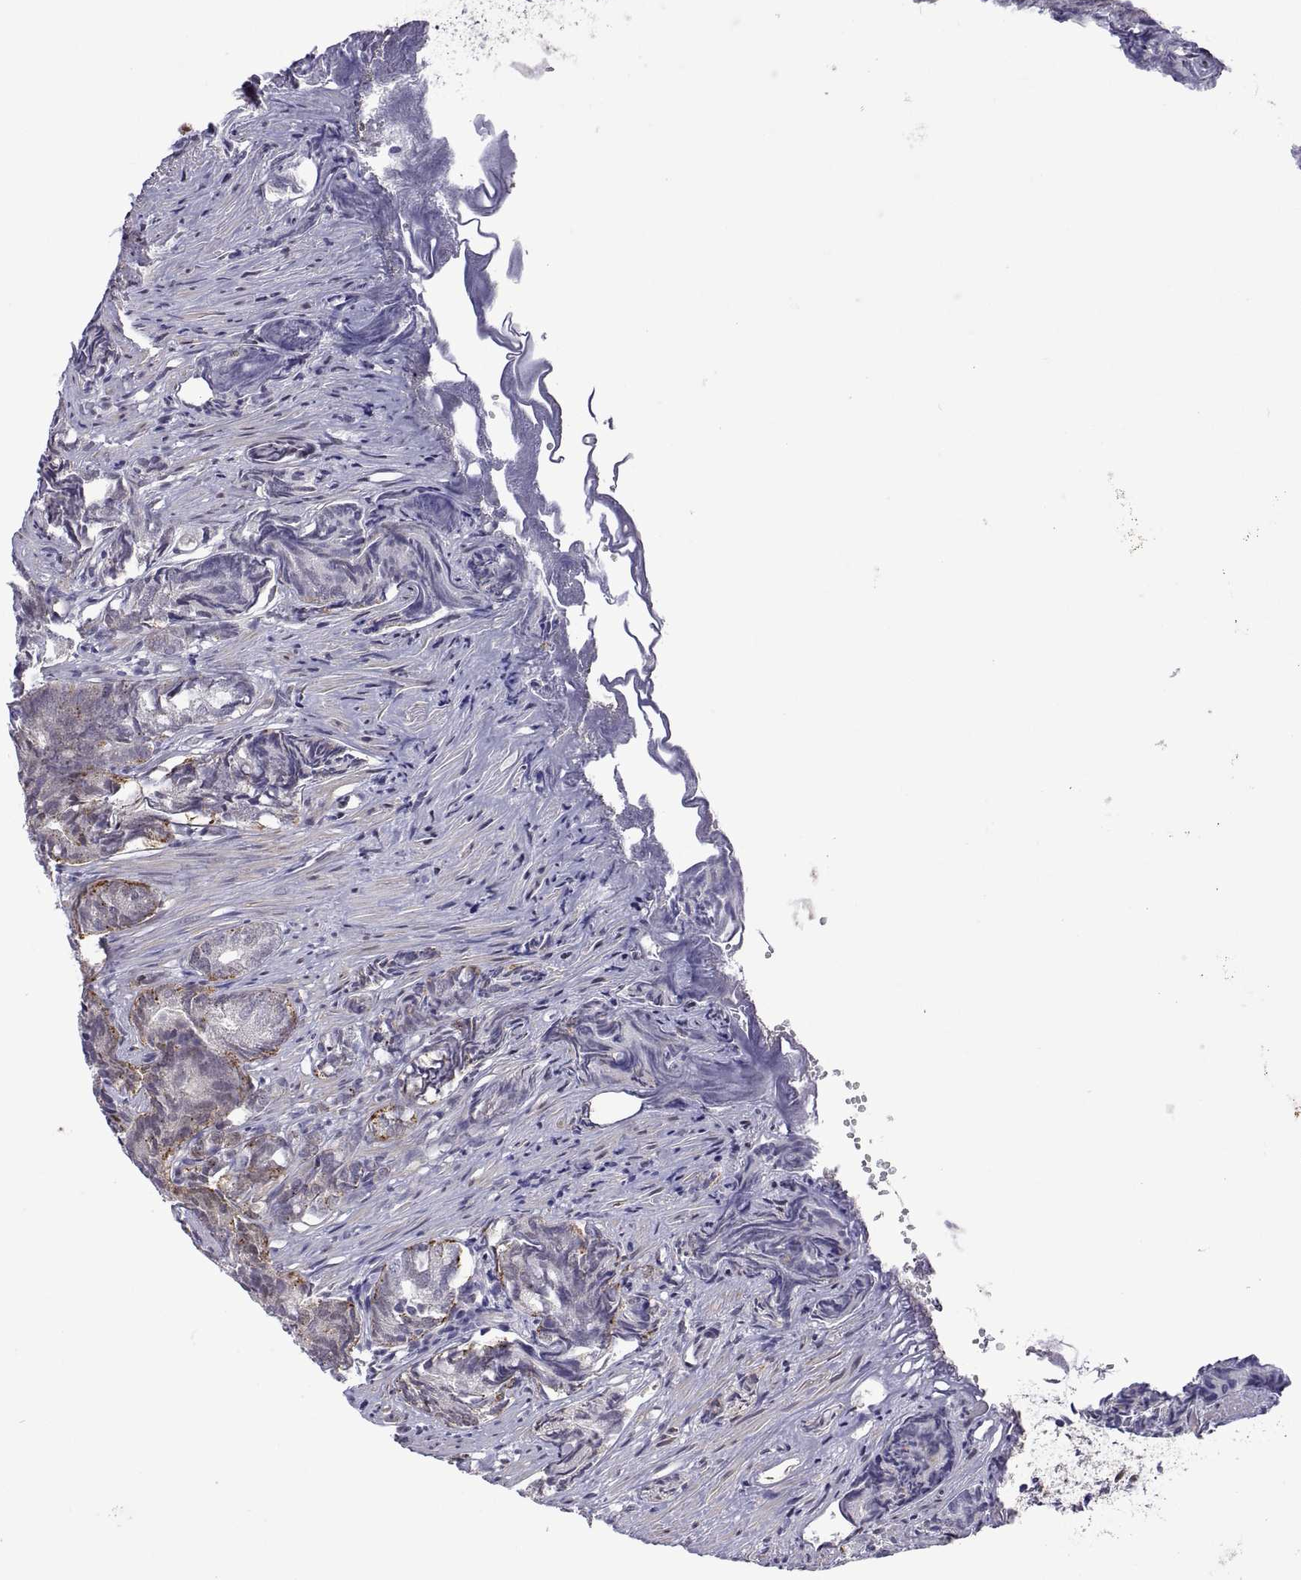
{"staining": {"intensity": "strong", "quantity": "25%-75%", "location": "nuclear"}, "tissue": "prostate cancer", "cell_type": "Tumor cells", "image_type": "cancer", "snomed": [{"axis": "morphology", "description": "Adenocarcinoma, High grade"}, {"axis": "topography", "description": "Prostate"}], "caption": "This histopathology image shows prostate cancer (high-grade adenocarcinoma) stained with immunohistochemistry (IHC) to label a protein in brown. The nuclear of tumor cells show strong positivity for the protein. Nuclei are counter-stained blue.", "gene": "NR4A1", "patient": {"sex": "male", "age": 84}}